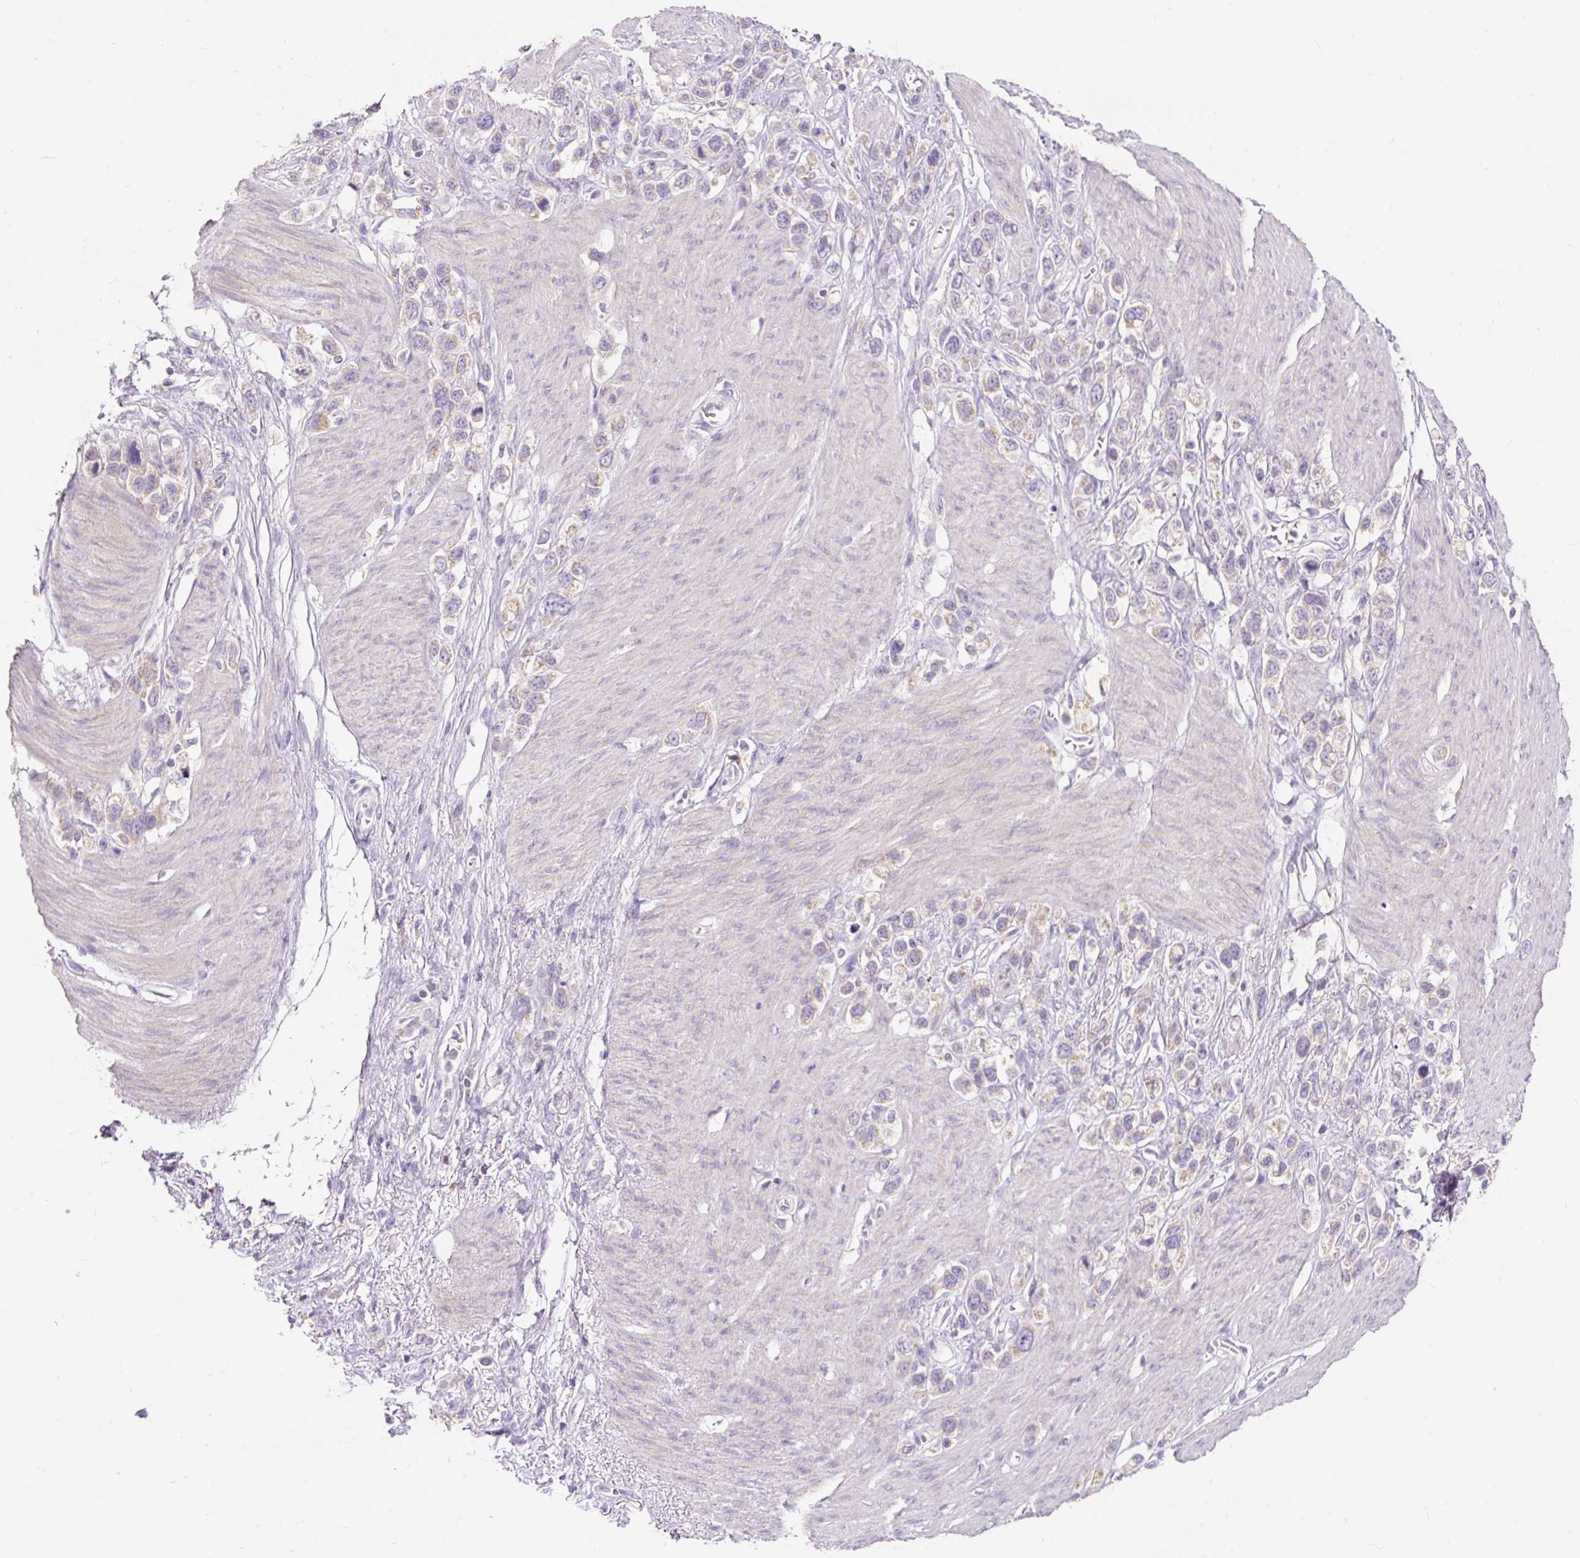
{"staining": {"intensity": "weak", "quantity": "<25%", "location": "cytoplasmic/membranous"}, "tissue": "stomach cancer", "cell_type": "Tumor cells", "image_type": "cancer", "snomed": [{"axis": "morphology", "description": "Adenocarcinoma, NOS"}, {"axis": "topography", "description": "Stomach"}], "caption": "This is an immunohistochemistry (IHC) micrograph of human adenocarcinoma (stomach). There is no positivity in tumor cells.", "gene": "PMAIP1", "patient": {"sex": "female", "age": 65}}